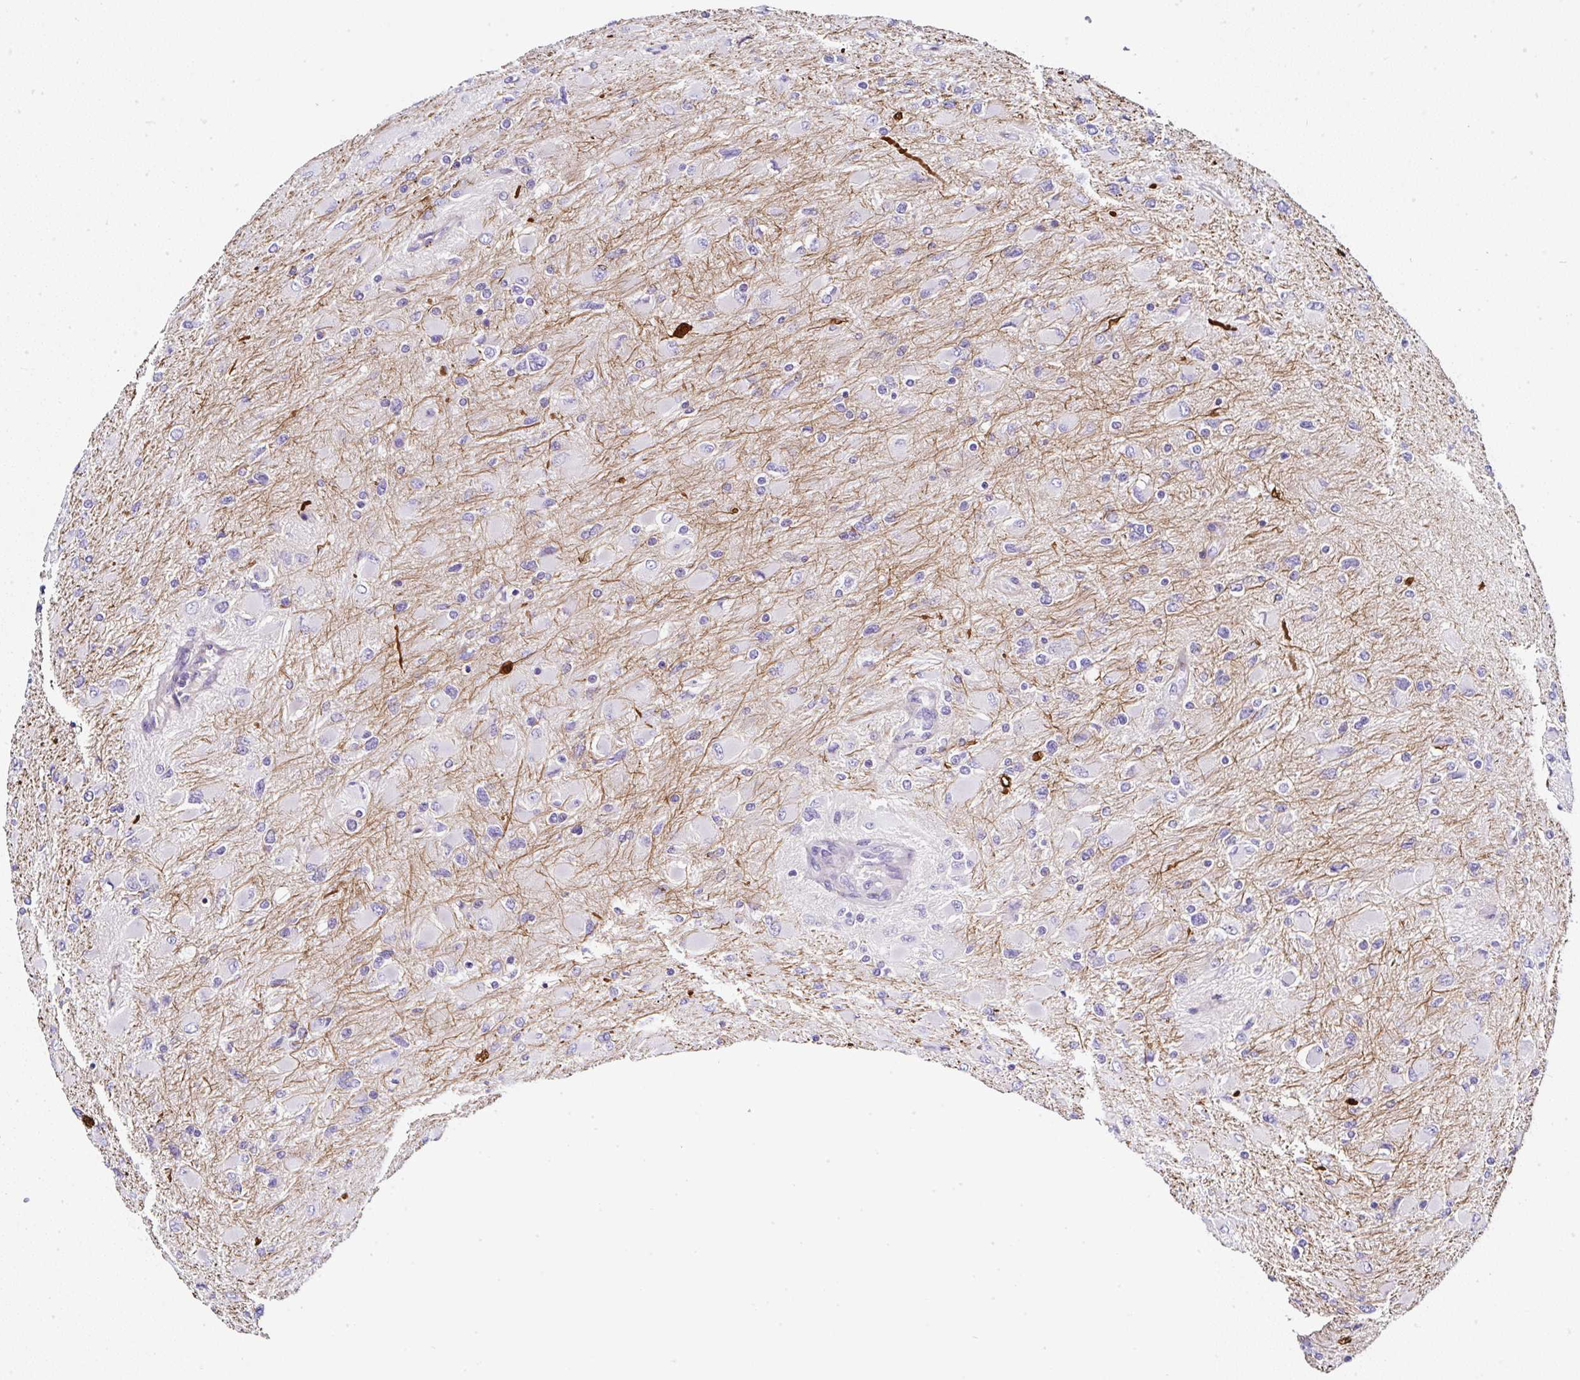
{"staining": {"intensity": "negative", "quantity": "none", "location": "none"}, "tissue": "glioma", "cell_type": "Tumor cells", "image_type": "cancer", "snomed": [{"axis": "morphology", "description": "Glioma, malignant, High grade"}, {"axis": "topography", "description": "Cerebral cortex"}], "caption": "Tumor cells are negative for brown protein staining in malignant glioma (high-grade).", "gene": "PPFIA4", "patient": {"sex": "female", "age": 36}}